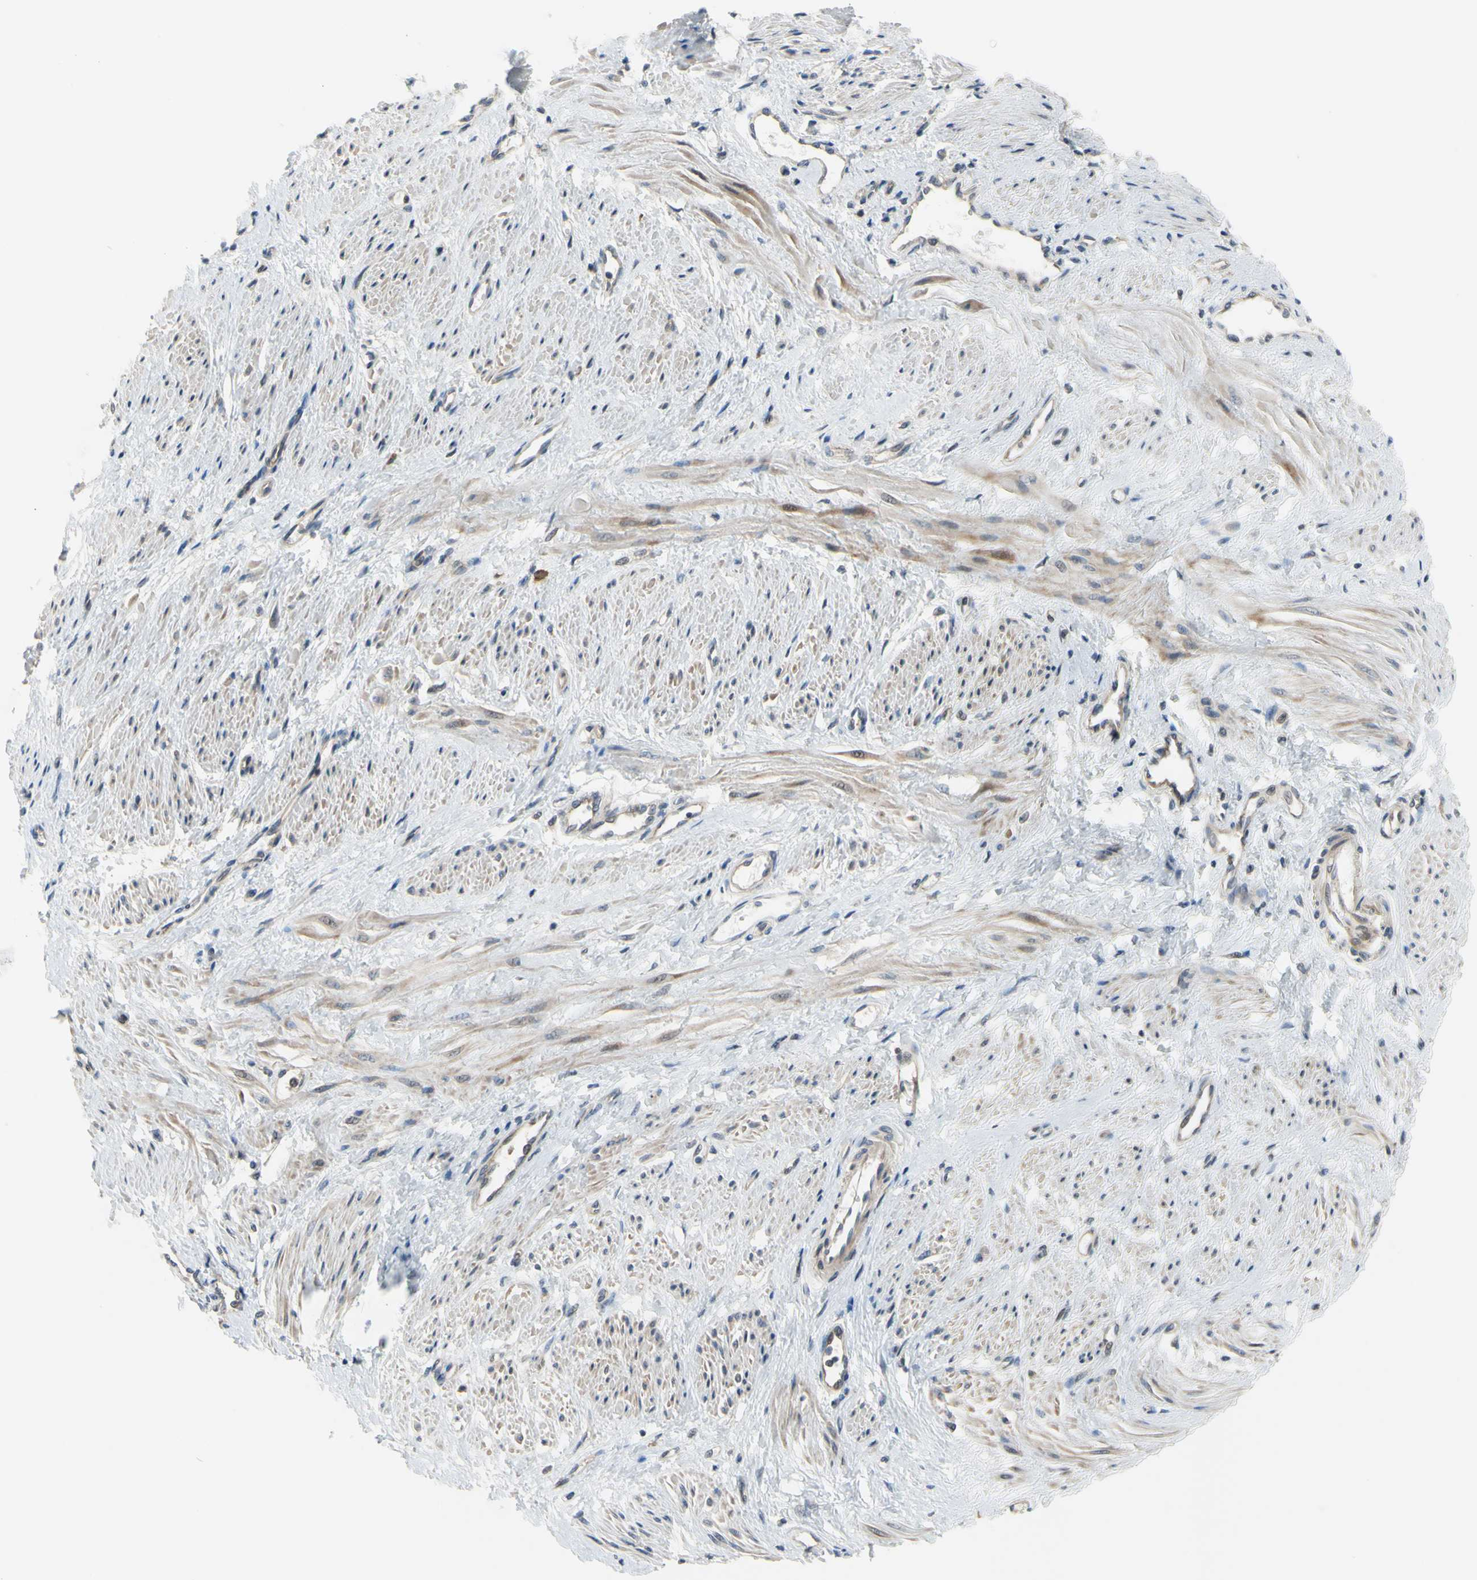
{"staining": {"intensity": "weak", "quantity": "25%-75%", "location": "cytoplasmic/membranous"}, "tissue": "smooth muscle", "cell_type": "Smooth muscle cells", "image_type": "normal", "snomed": [{"axis": "morphology", "description": "Normal tissue, NOS"}, {"axis": "topography", "description": "Smooth muscle"}, {"axis": "topography", "description": "Uterus"}], "caption": "A brown stain labels weak cytoplasmic/membranous positivity of a protein in smooth muscle cells of normal smooth muscle.", "gene": "COMMD9", "patient": {"sex": "female", "age": 39}}